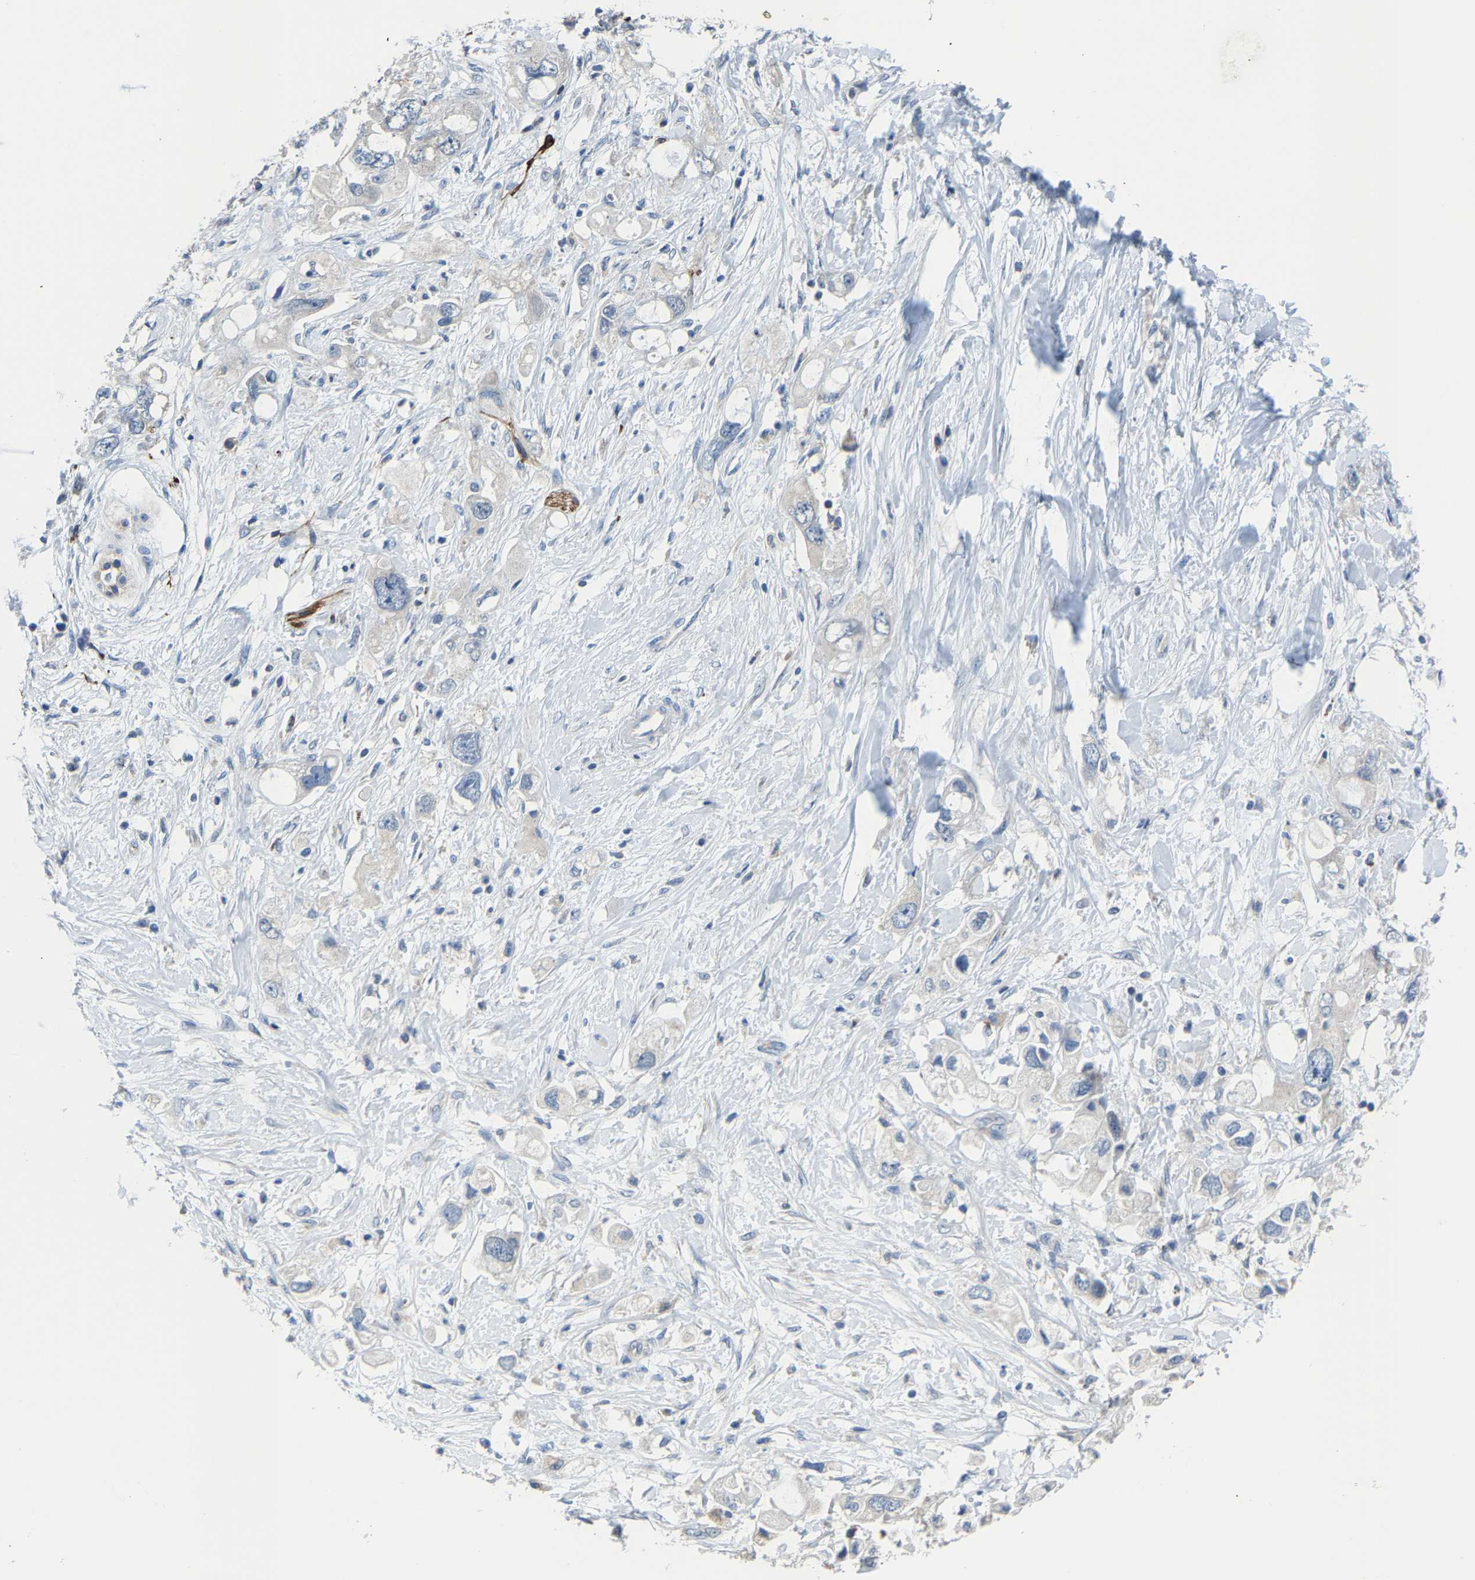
{"staining": {"intensity": "negative", "quantity": "none", "location": "none"}, "tissue": "pancreatic cancer", "cell_type": "Tumor cells", "image_type": "cancer", "snomed": [{"axis": "morphology", "description": "Adenocarcinoma, NOS"}, {"axis": "topography", "description": "Pancreas"}], "caption": "This is an IHC histopathology image of pancreatic adenocarcinoma. There is no expression in tumor cells.", "gene": "AGK", "patient": {"sex": "female", "age": 56}}